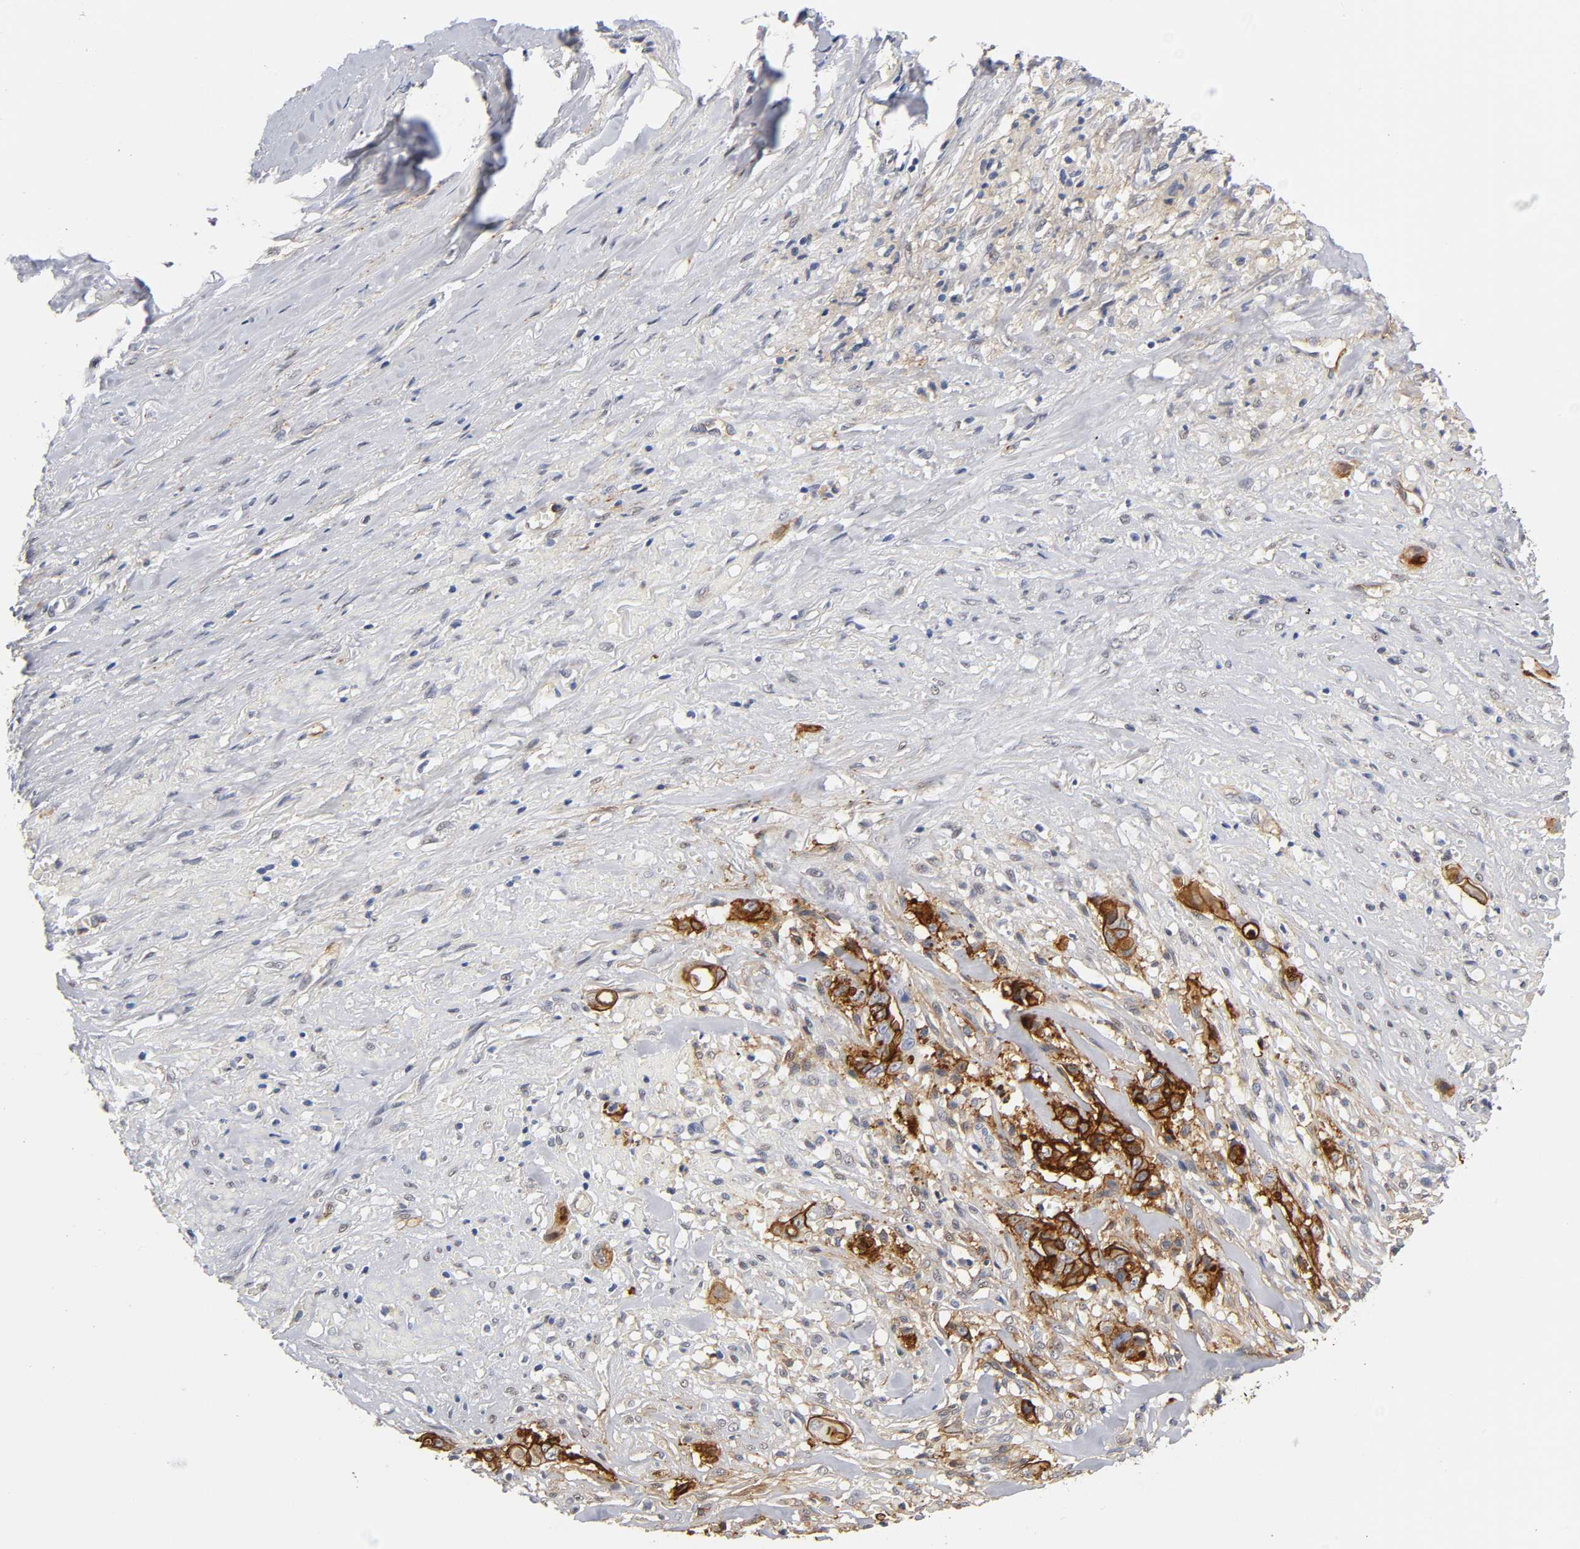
{"staining": {"intensity": "strong", "quantity": ">75%", "location": "cytoplasmic/membranous"}, "tissue": "liver cancer", "cell_type": "Tumor cells", "image_type": "cancer", "snomed": [{"axis": "morphology", "description": "Cholangiocarcinoma"}, {"axis": "topography", "description": "Liver"}], "caption": "Strong cytoplasmic/membranous positivity is present in approximately >75% of tumor cells in cholangiocarcinoma (liver). Nuclei are stained in blue.", "gene": "ICAM1", "patient": {"sex": "female", "age": 70}}